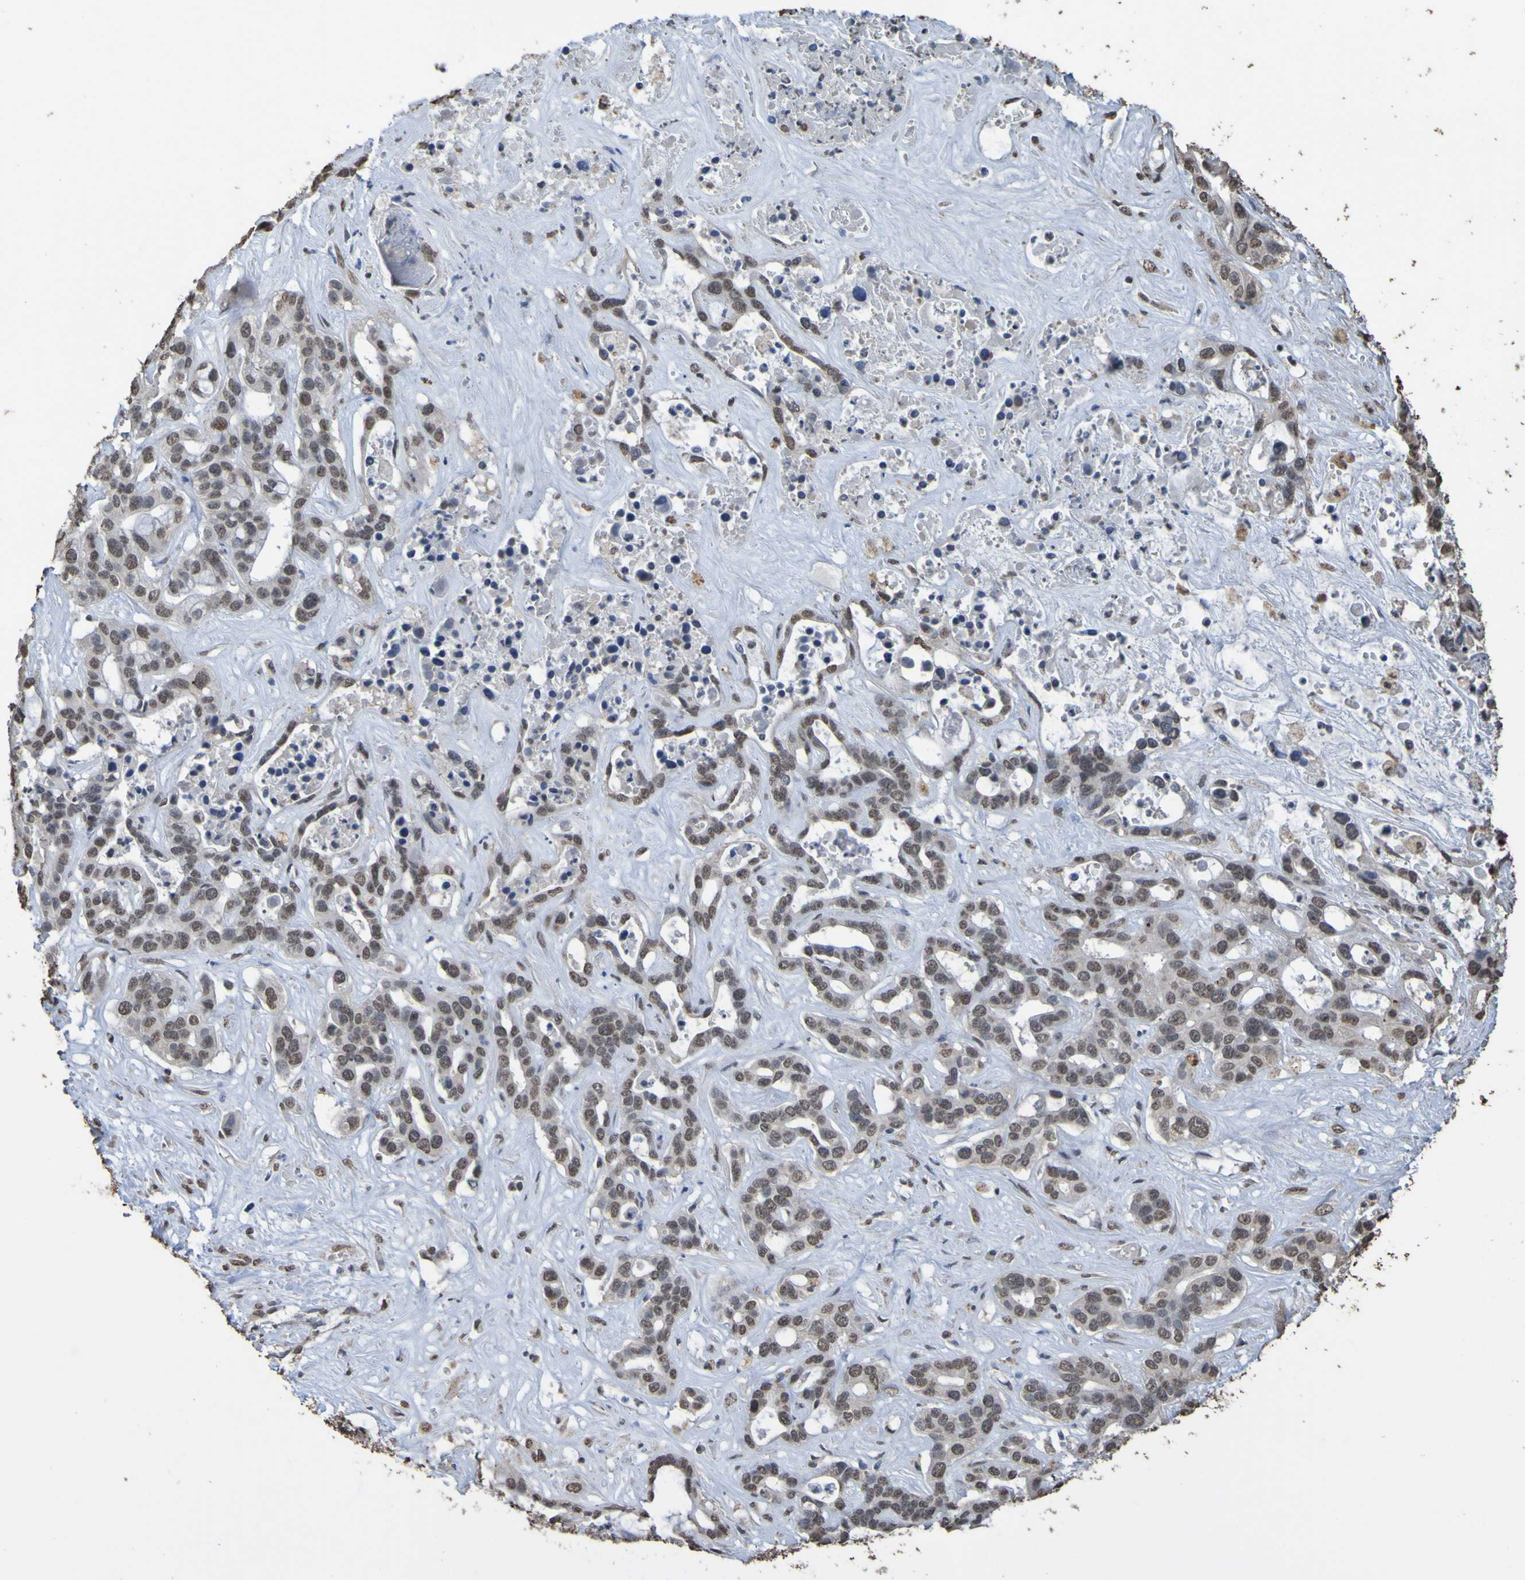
{"staining": {"intensity": "weak", "quantity": ">75%", "location": "nuclear"}, "tissue": "liver cancer", "cell_type": "Tumor cells", "image_type": "cancer", "snomed": [{"axis": "morphology", "description": "Cholangiocarcinoma"}, {"axis": "topography", "description": "Liver"}], "caption": "Protein staining by immunohistochemistry (IHC) shows weak nuclear expression in about >75% of tumor cells in cholangiocarcinoma (liver).", "gene": "ALKBH2", "patient": {"sex": "female", "age": 65}}